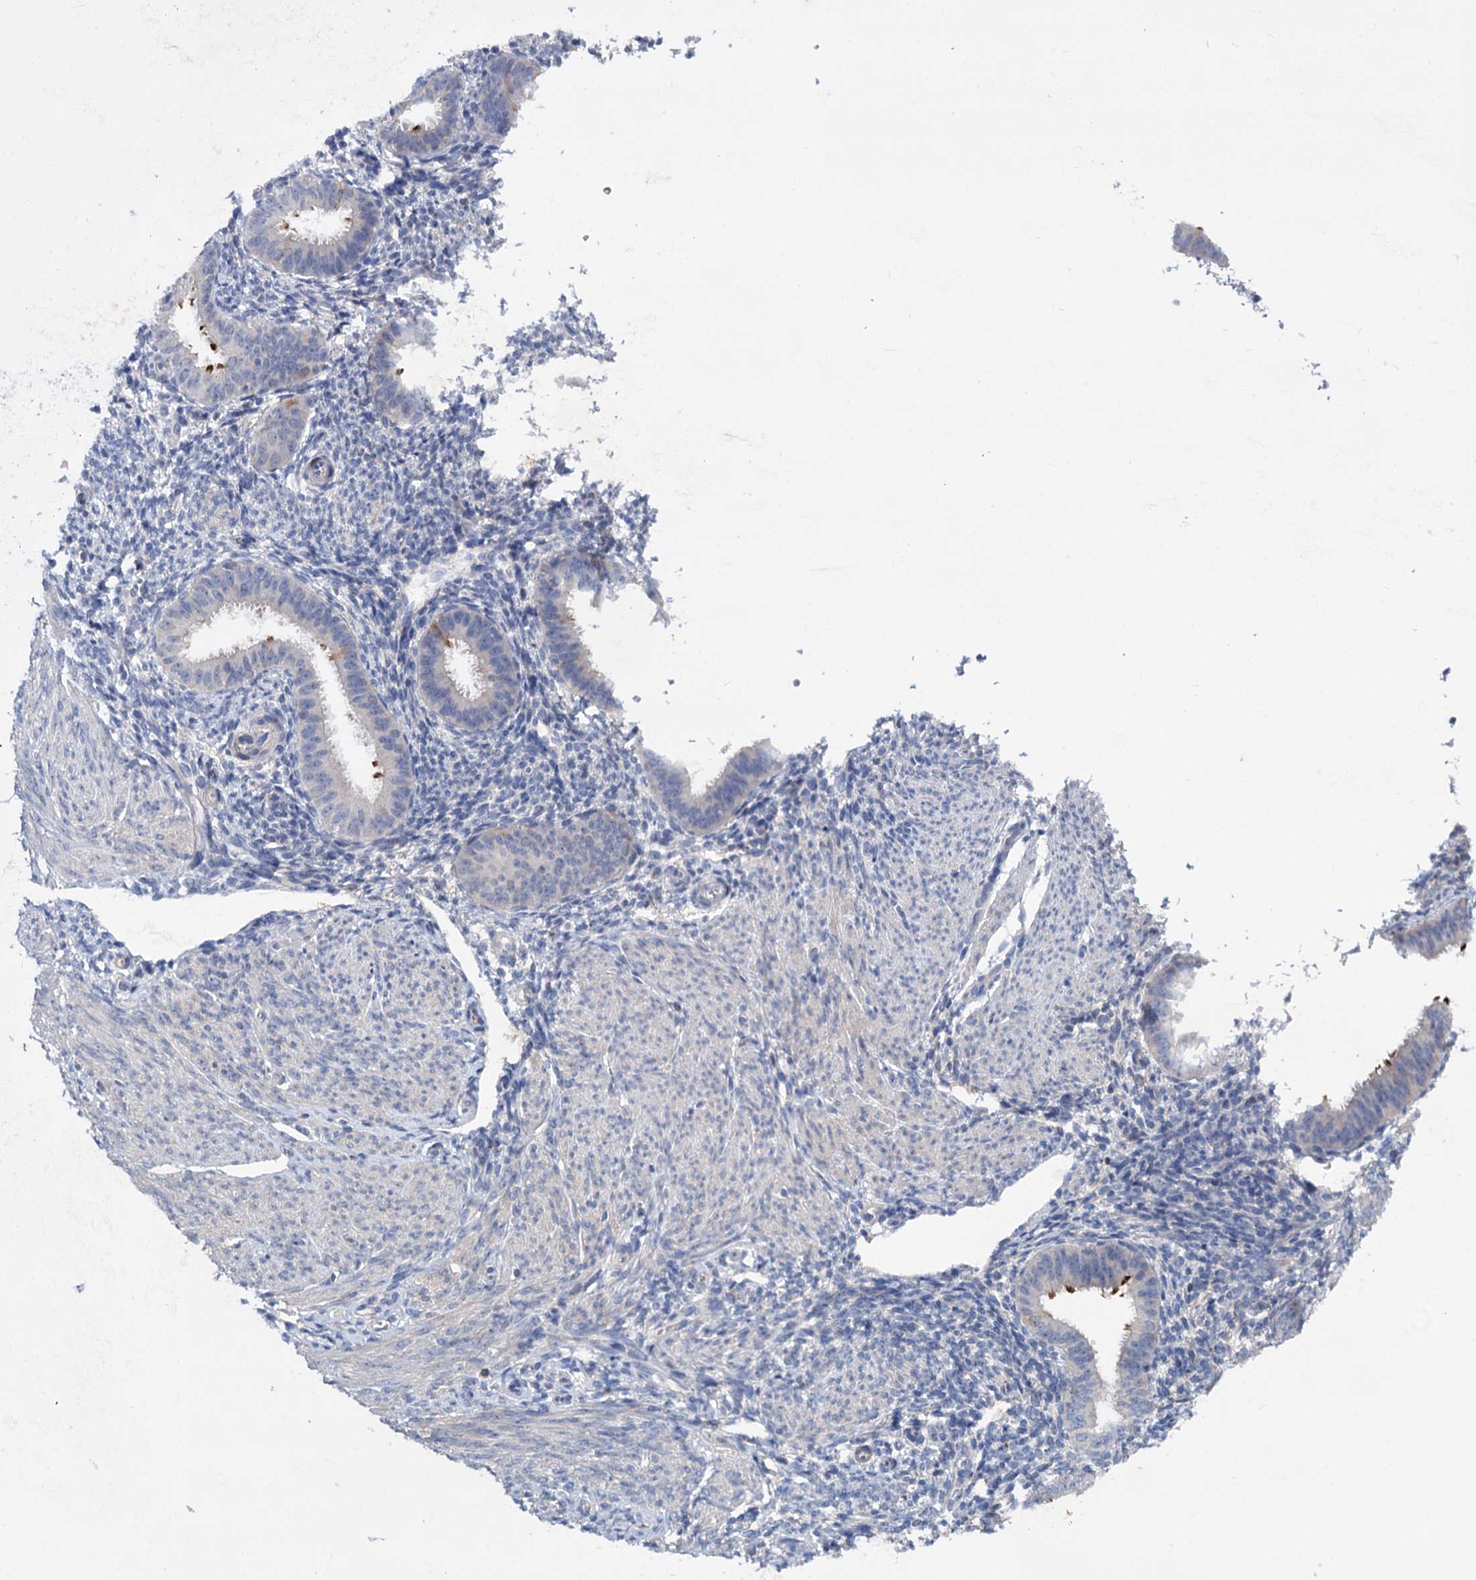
{"staining": {"intensity": "negative", "quantity": "none", "location": "none"}, "tissue": "endometrium", "cell_type": "Cells in endometrial stroma", "image_type": "normal", "snomed": [{"axis": "morphology", "description": "Normal tissue, NOS"}, {"axis": "topography", "description": "Uterus"}, {"axis": "topography", "description": "Endometrium"}], "caption": "This is a image of immunohistochemistry staining of normal endometrium, which shows no staining in cells in endometrial stroma.", "gene": "PPP1R32", "patient": {"sex": "female", "age": 48}}